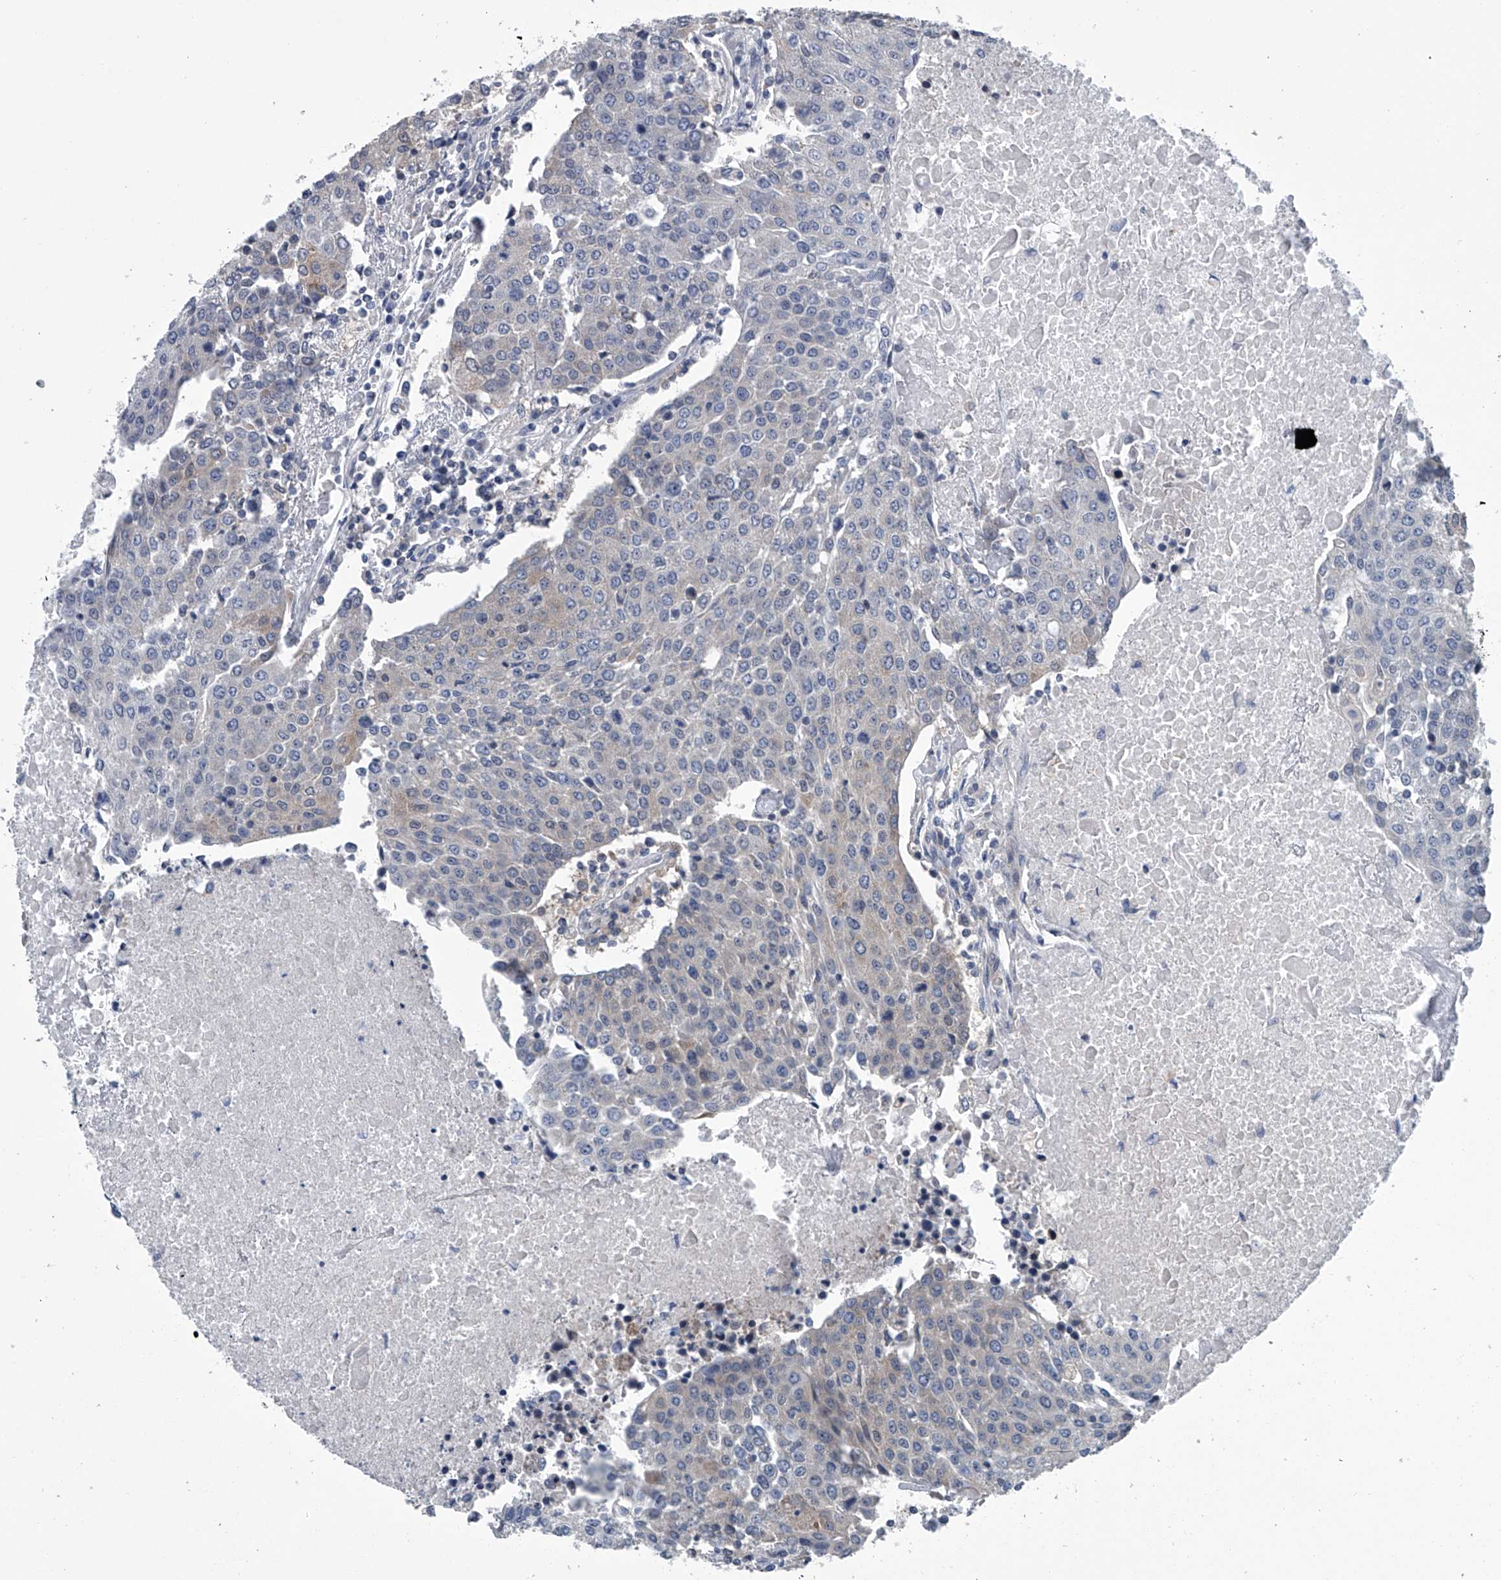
{"staining": {"intensity": "negative", "quantity": "none", "location": "none"}, "tissue": "urothelial cancer", "cell_type": "Tumor cells", "image_type": "cancer", "snomed": [{"axis": "morphology", "description": "Urothelial carcinoma, High grade"}, {"axis": "topography", "description": "Urinary bladder"}], "caption": "This is an immunohistochemistry micrograph of human urothelial cancer. There is no staining in tumor cells.", "gene": "PPP2R5D", "patient": {"sex": "female", "age": 85}}